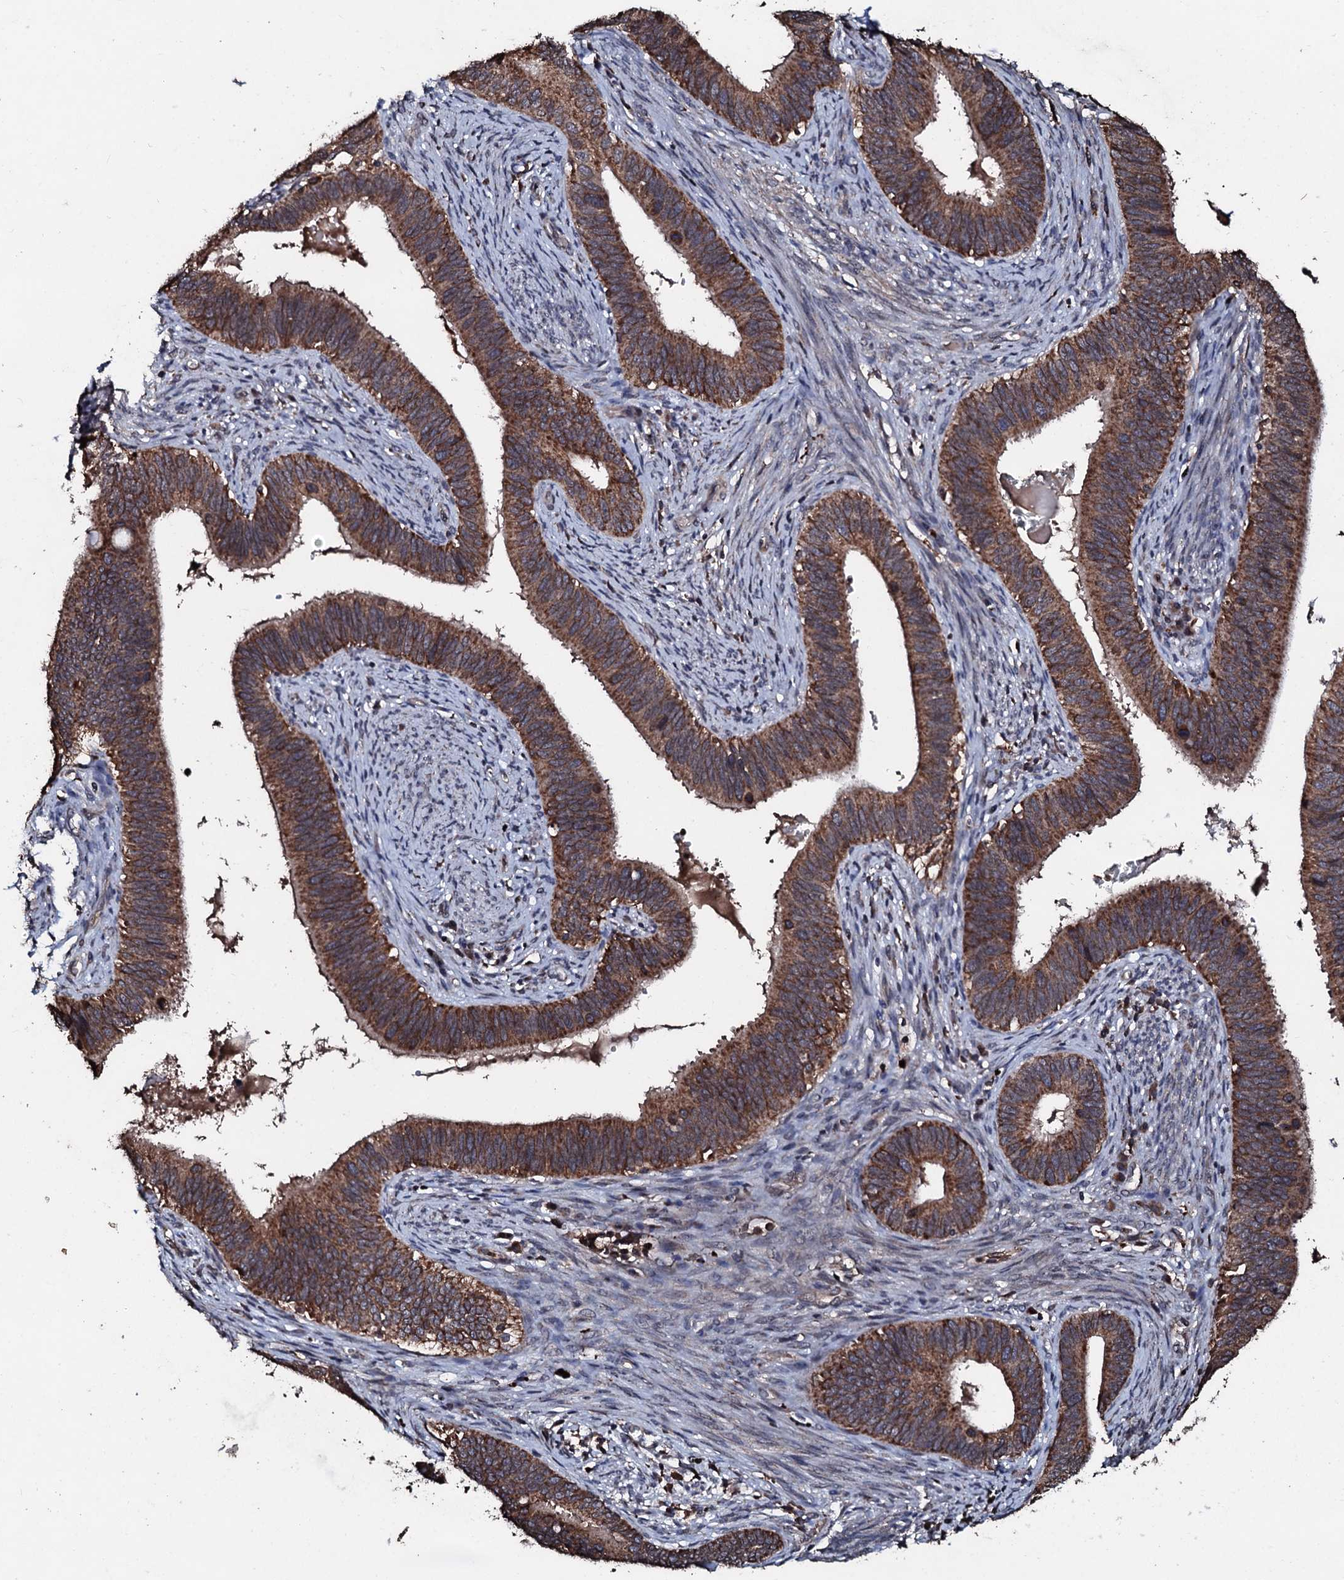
{"staining": {"intensity": "strong", "quantity": ">75%", "location": "cytoplasmic/membranous"}, "tissue": "cervical cancer", "cell_type": "Tumor cells", "image_type": "cancer", "snomed": [{"axis": "morphology", "description": "Adenocarcinoma, NOS"}, {"axis": "topography", "description": "Cervix"}], "caption": "This micrograph displays immunohistochemistry staining of cervical cancer, with high strong cytoplasmic/membranous staining in about >75% of tumor cells.", "gene": "SDHAF2", "patient": {"sex": "female", "age": 42}}